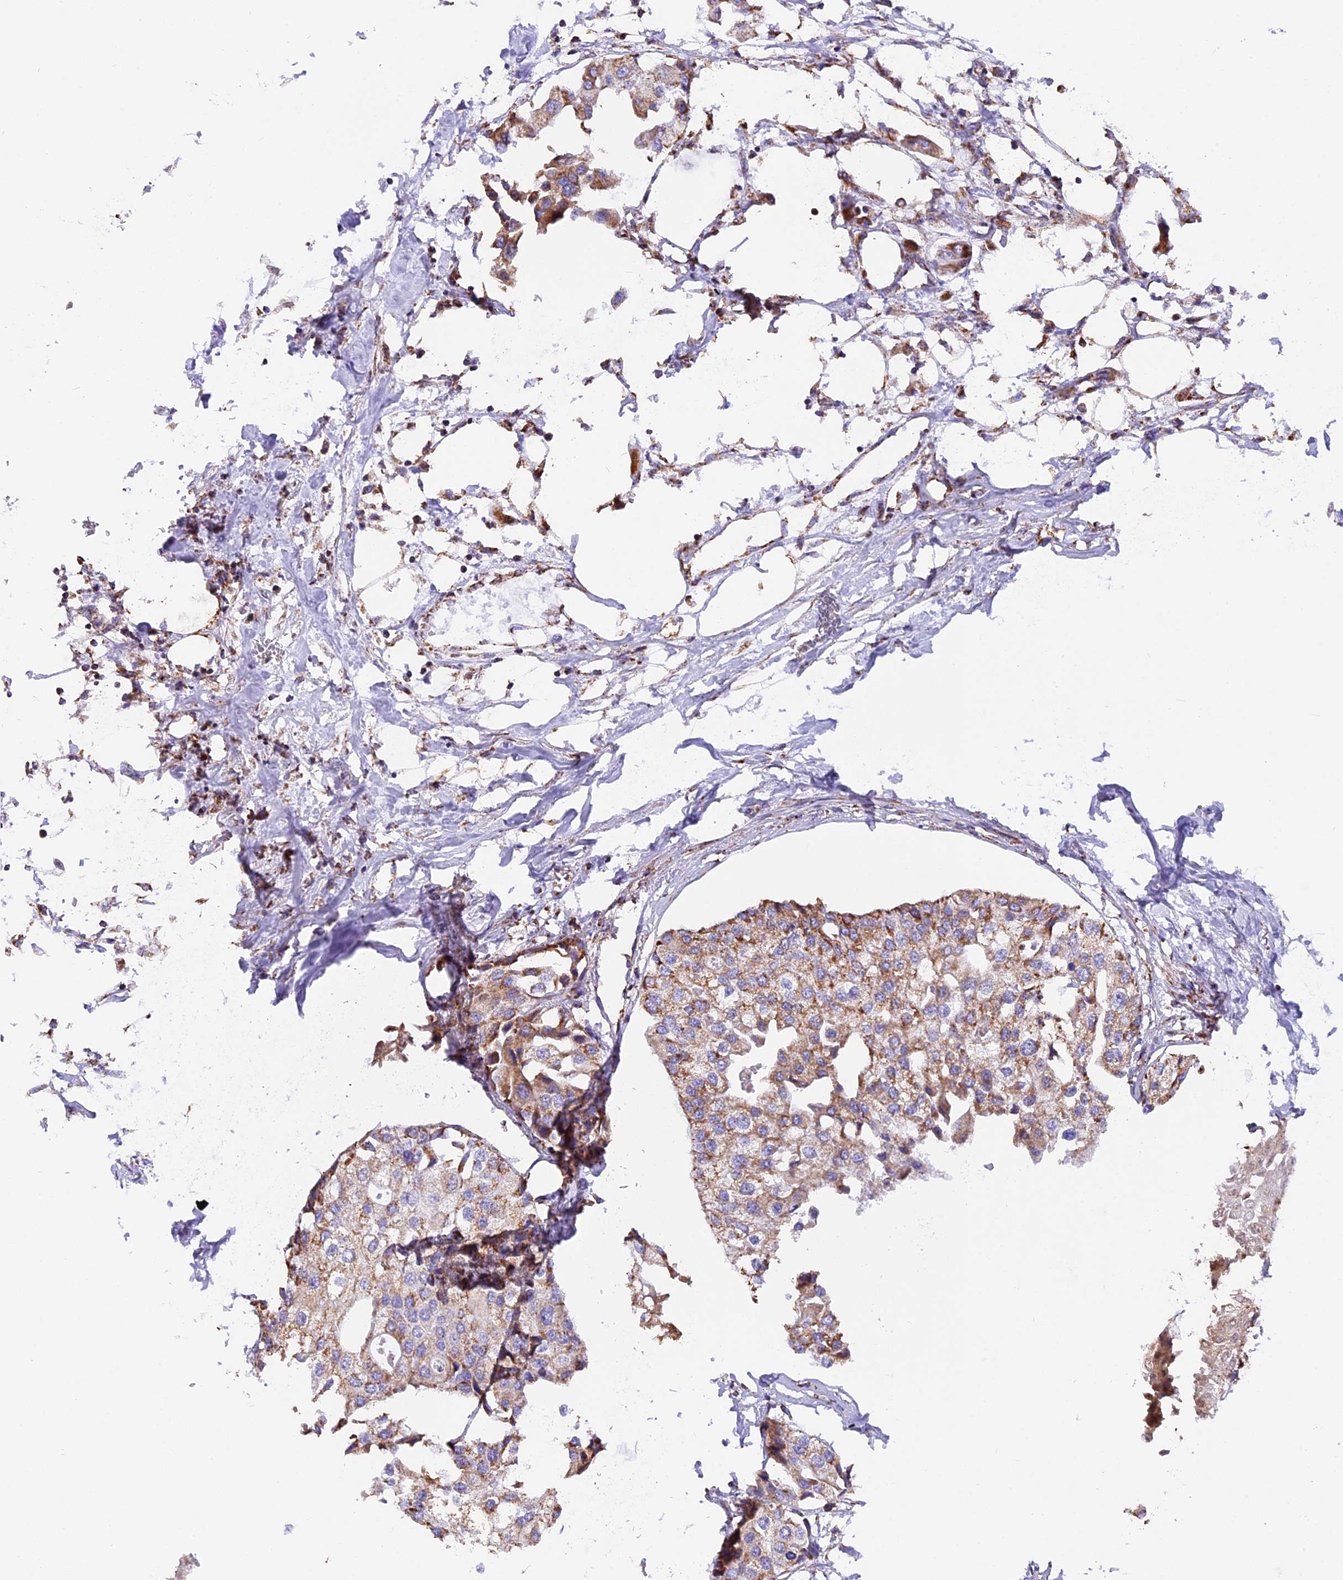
{"staining": {"intensity": "moderate", "quantity": "25%-75%", "location": "cytoplasmic/membranous"}, "tissue": "urothelial cancer", "cell_type": "Tumor cells", "image_type": "cancer", "snomed": [{"axis": "morphology", "description": "Urothelial carcinoma, High grade"}, {"axis": "topography", "description": "Urinary bladder"}], "caption": "Human urothelial cancer stained with a protein marker exhibits moderate staining in tumor cells.", "gene": "NDUFA8", "patient": {"sex": "male", "age": 64}}